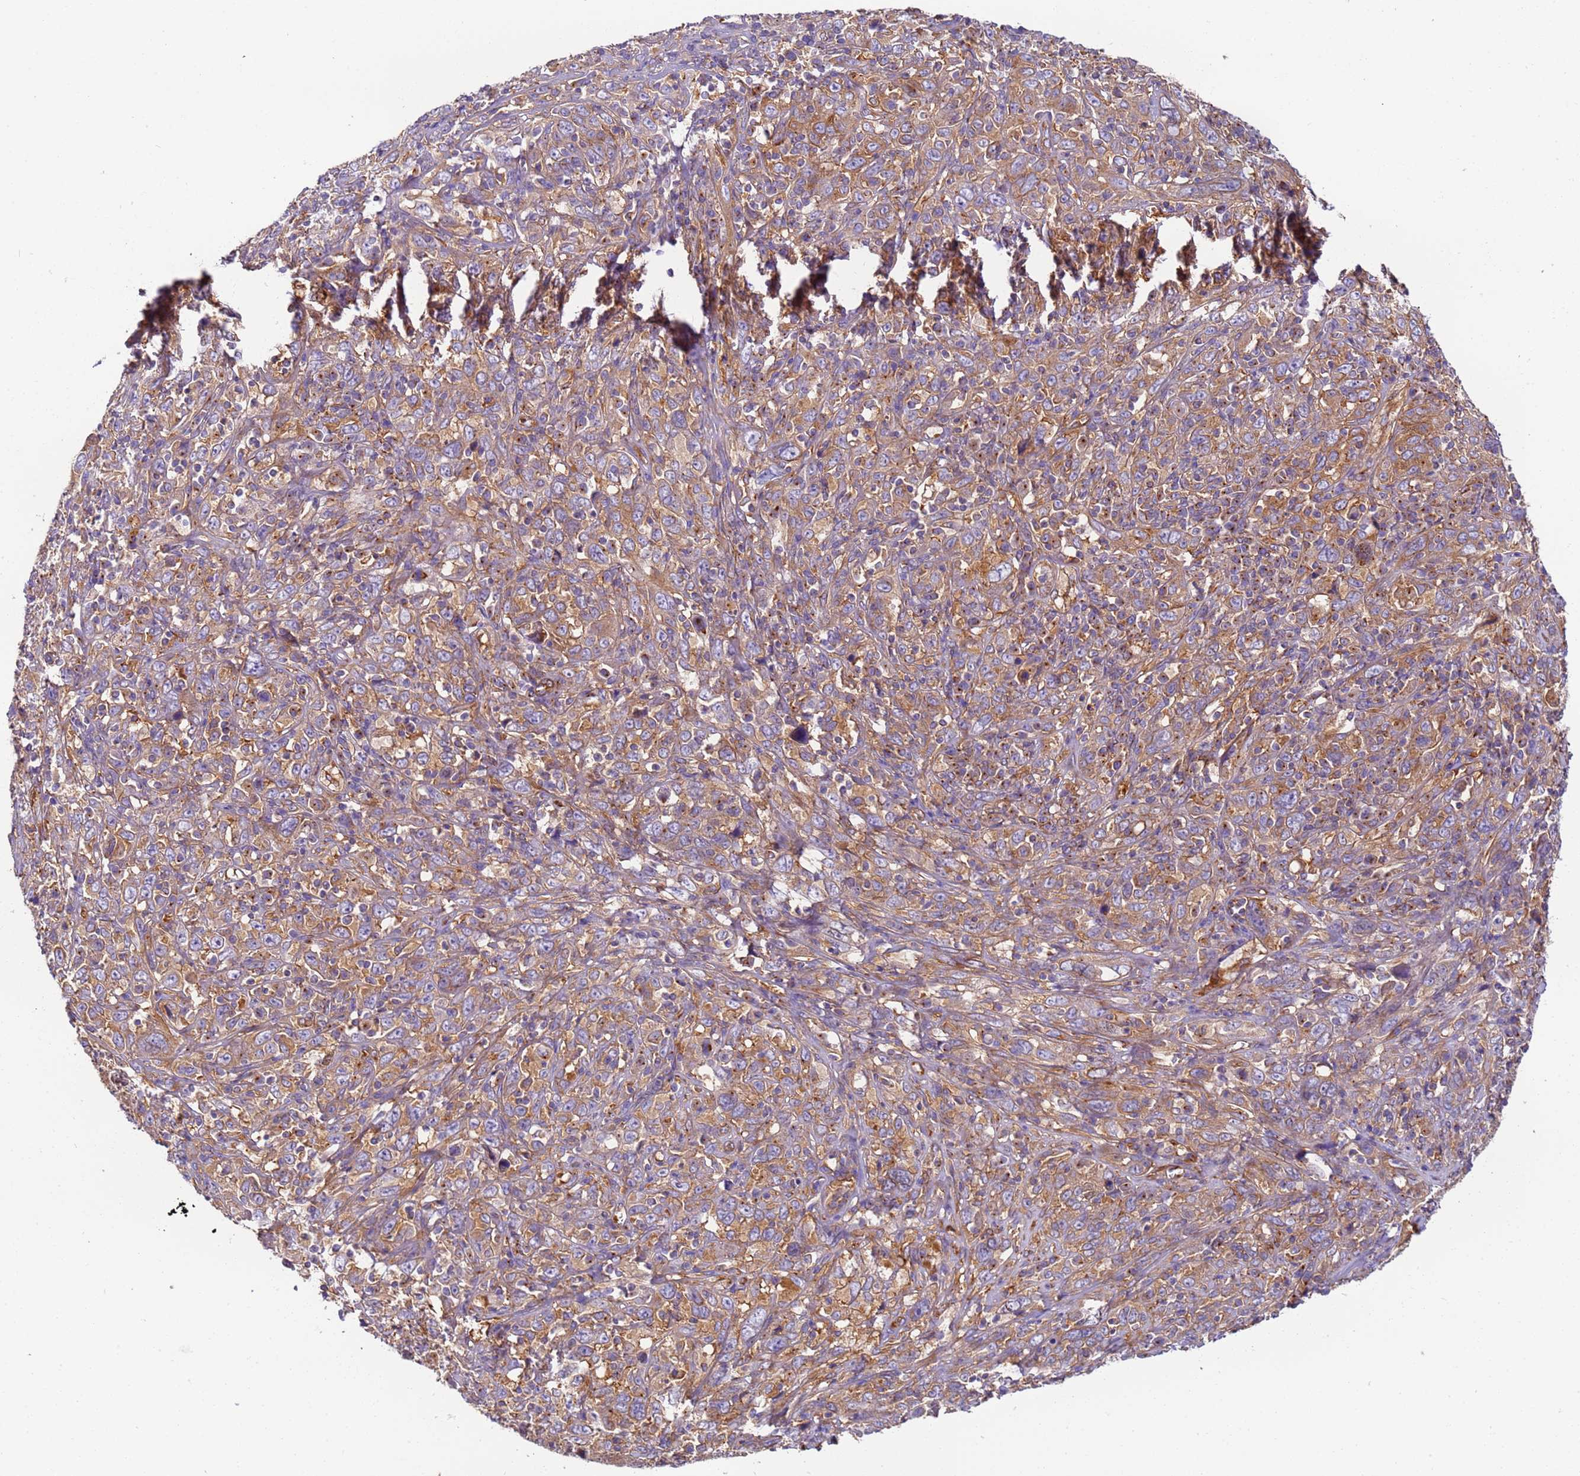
{"staining": {"intensity": "moderate", "quantity": ">75%", "location": "cytoplasmic/membranous"}, "tissue": "cervical cancer", "cell_type": "Tumor cells", "image_type": "cancer", "snomed": [{"axis": "morphology", "description": "Squamous cell carcinoma, NOS"}, {"axis": "topography", "description": "Cervix"}], "caption": "An immunohistochemistry (IHC) micrograph of neoplastic tissue is shown. Protein staining in brown shows moderate cytoplasmic/membranous positivity in cervical cancer within tumor cells. The protein of interest is shown in brown color, while the nuclei are stained blue.", "gene": "DYNC1I2", "patient": {"sex": "female", "age": 46}}